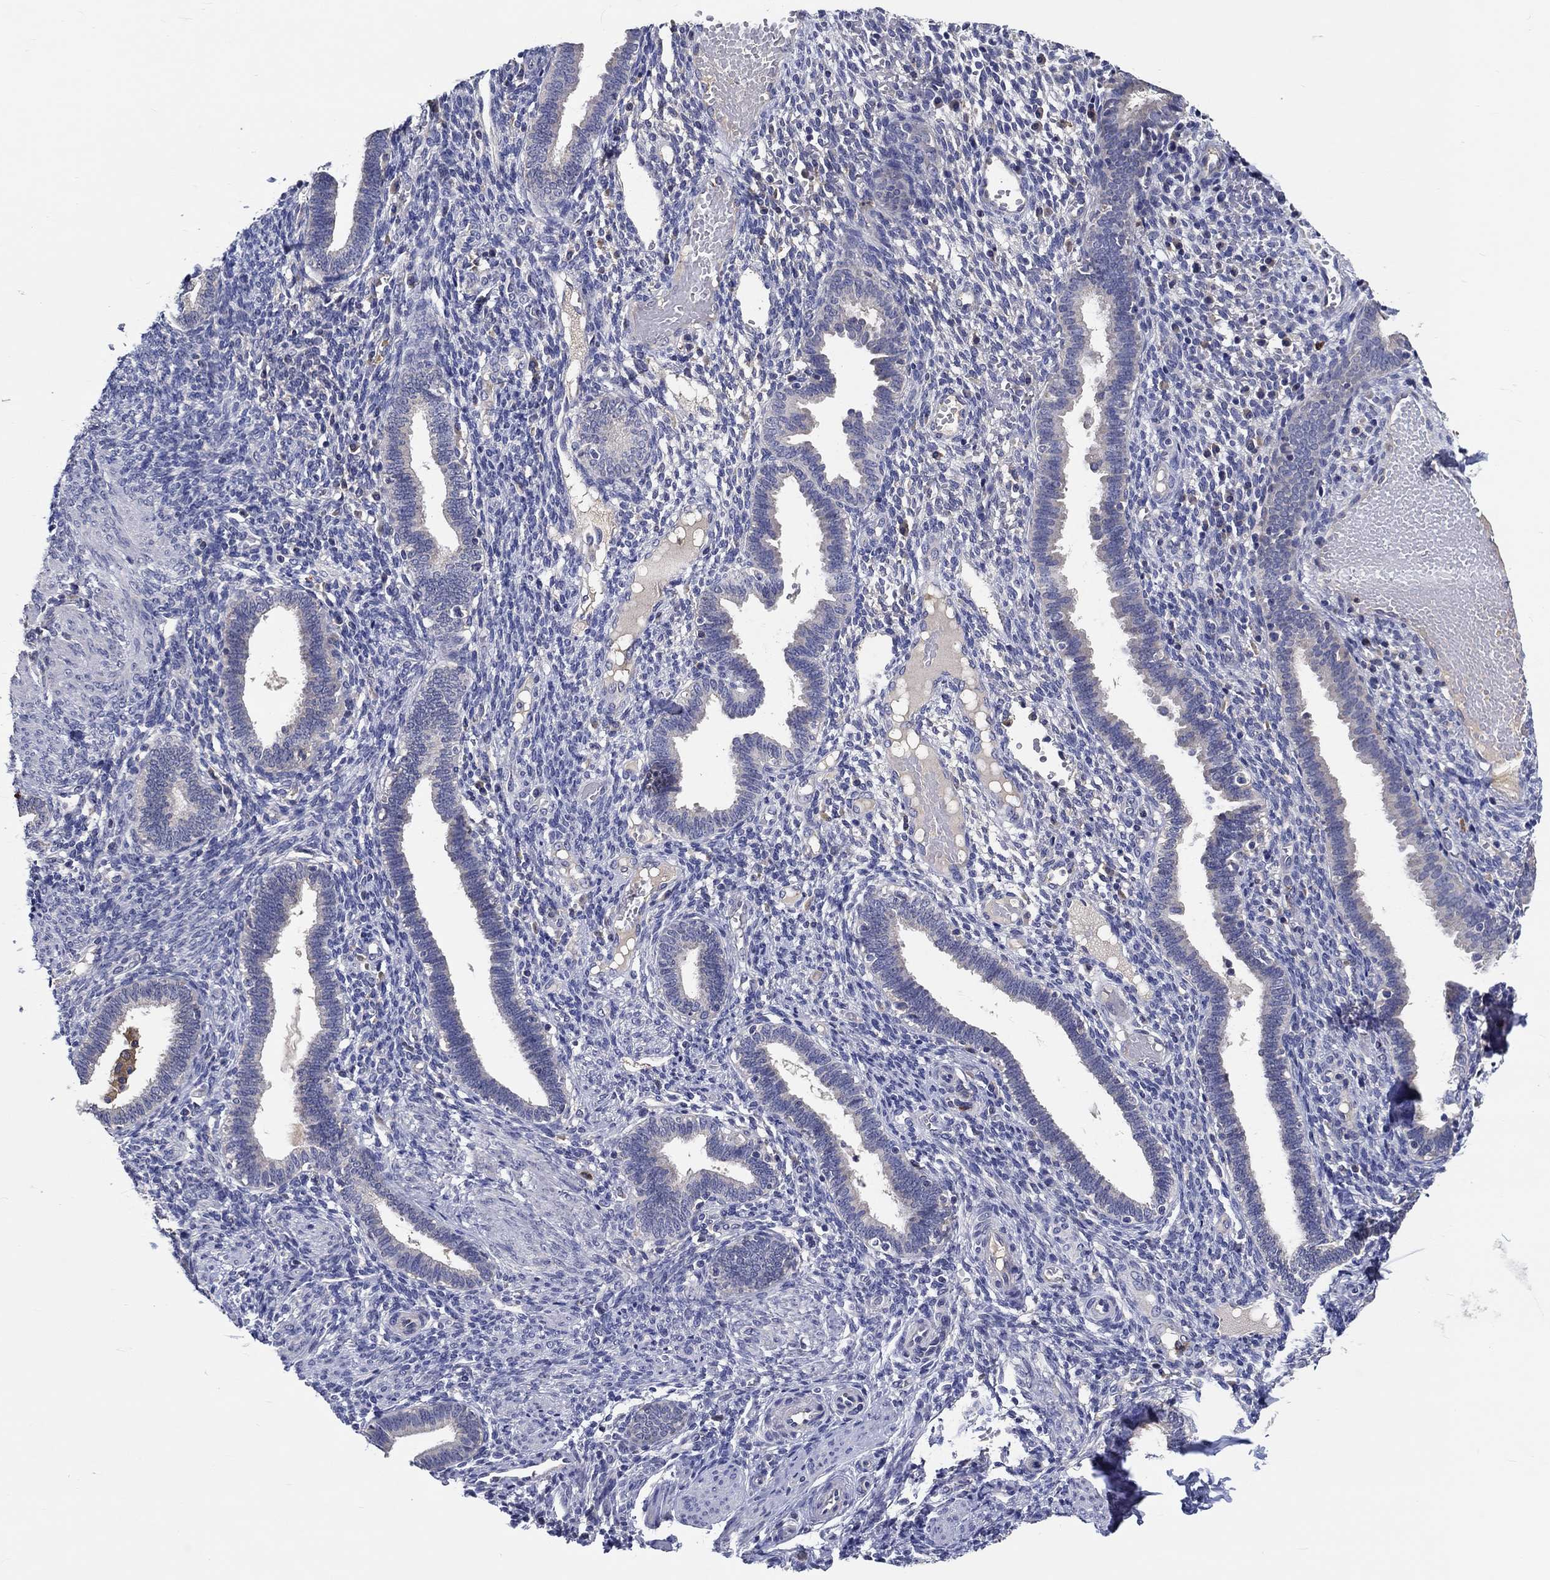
{"staining": {"intensity": "negative", "quantity": "none", "location": "none"}, "tissue": "endometrium", "cell_type": "Cells in endometrial stroma", "image_type": "normal", "snomed": [{"axis": "morphology", "description": "Normal tissue, NOS"}, {"axis": "topography", "description": "Endometrium"}], "caption": "Human endometrium stained for a protein using immunohistochemistry demonstrates no expression in cells in endometrial stroma.", "gene": "CHIT1", "patient": {"sex": "female", "age": 42}}